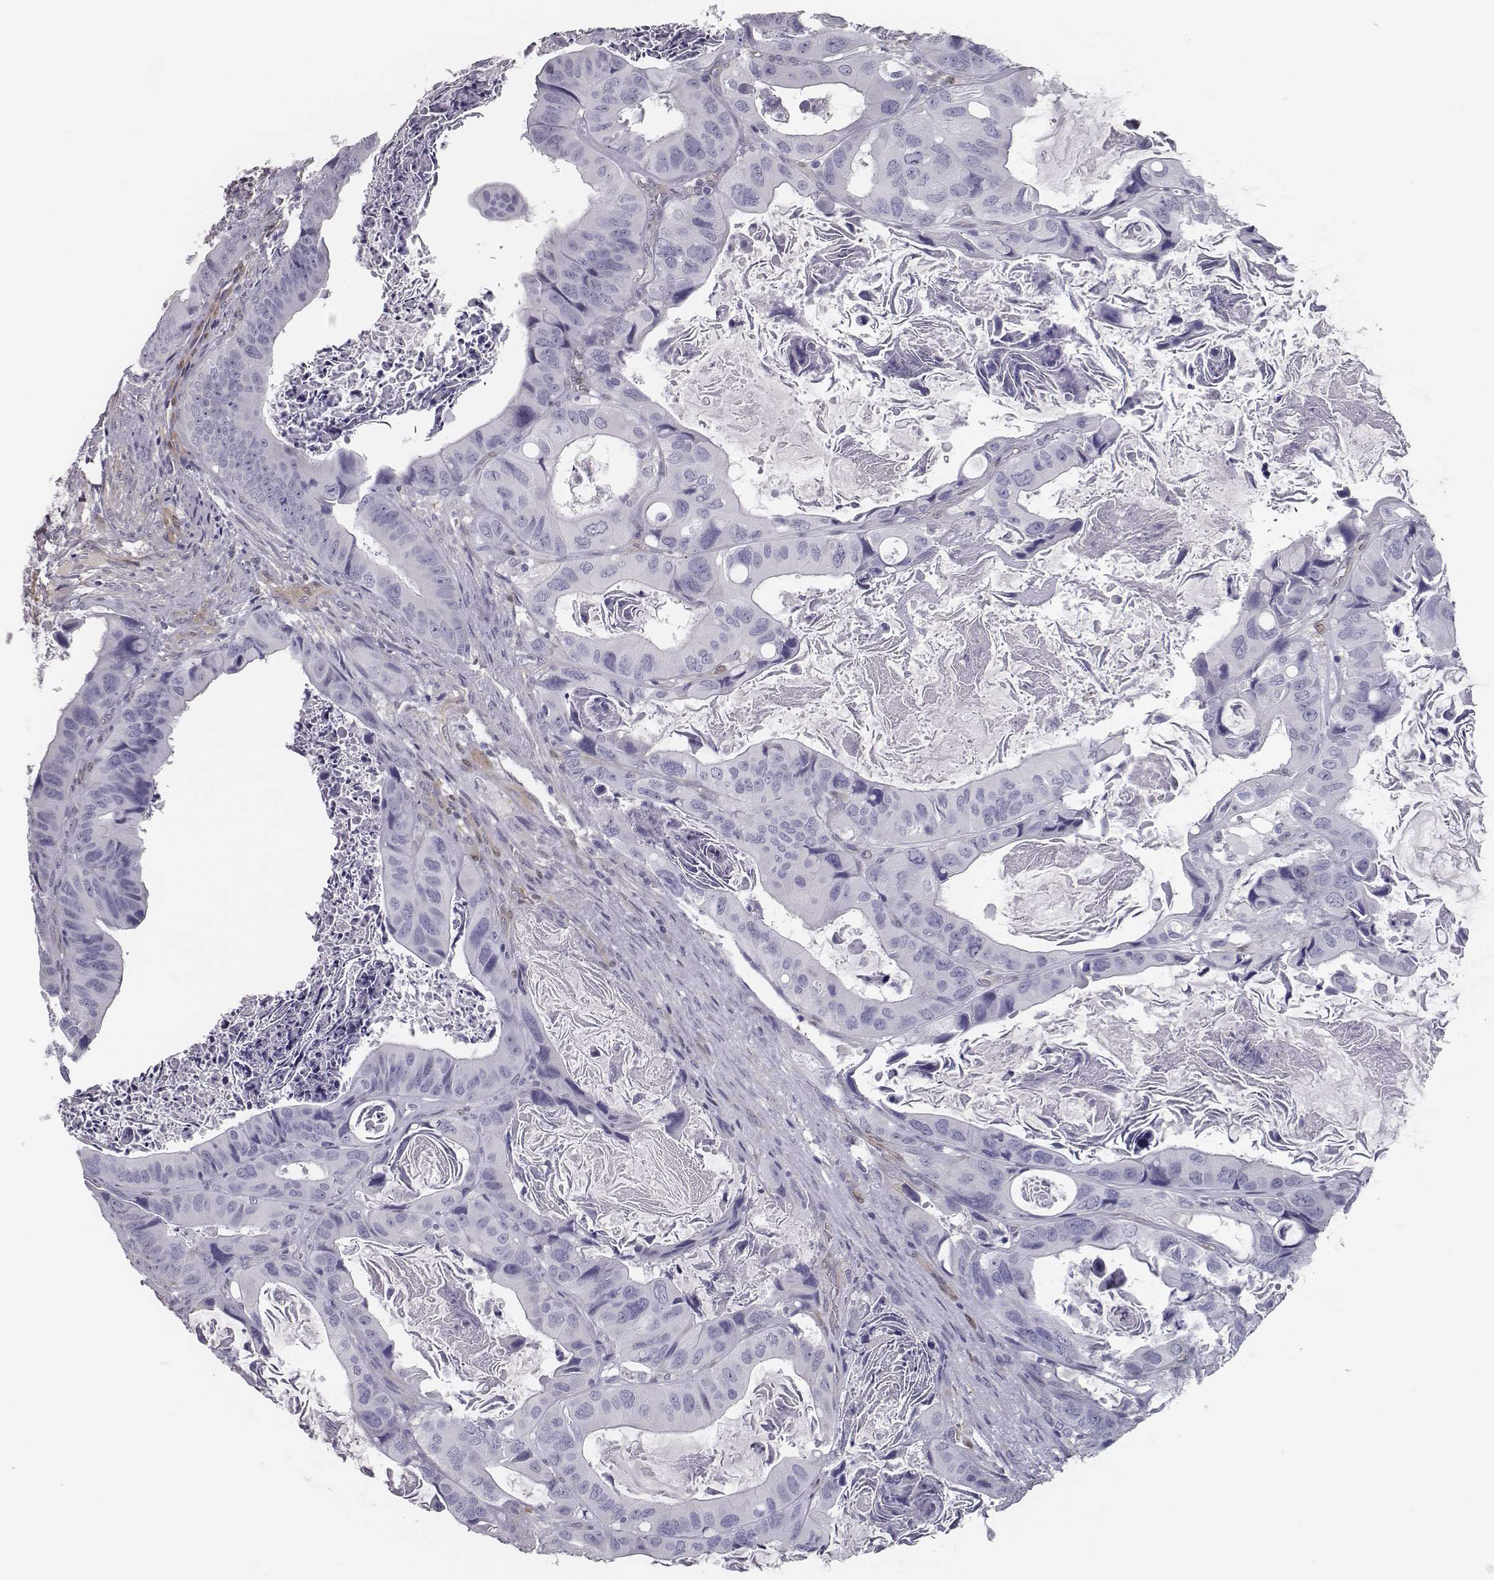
{"staining": {"intensity": "negative", "quantity": "none", "location": "none"}, "tissue": "colorectal cancer", "cell_type": "Tumor cells", "image_type": "cancer", "snomed": [{"axis": "morphology", "description": "Adenocarcinoma, NOS"}, {"axis": "topography", "description": "Rectum"}], "caption": "DAB immunohistochemical staining of human colorectal cancer reveals no significant staining in tumor cells.", "gene": "ISYNA1", "patient": {"sex": "male", "age": 64}}